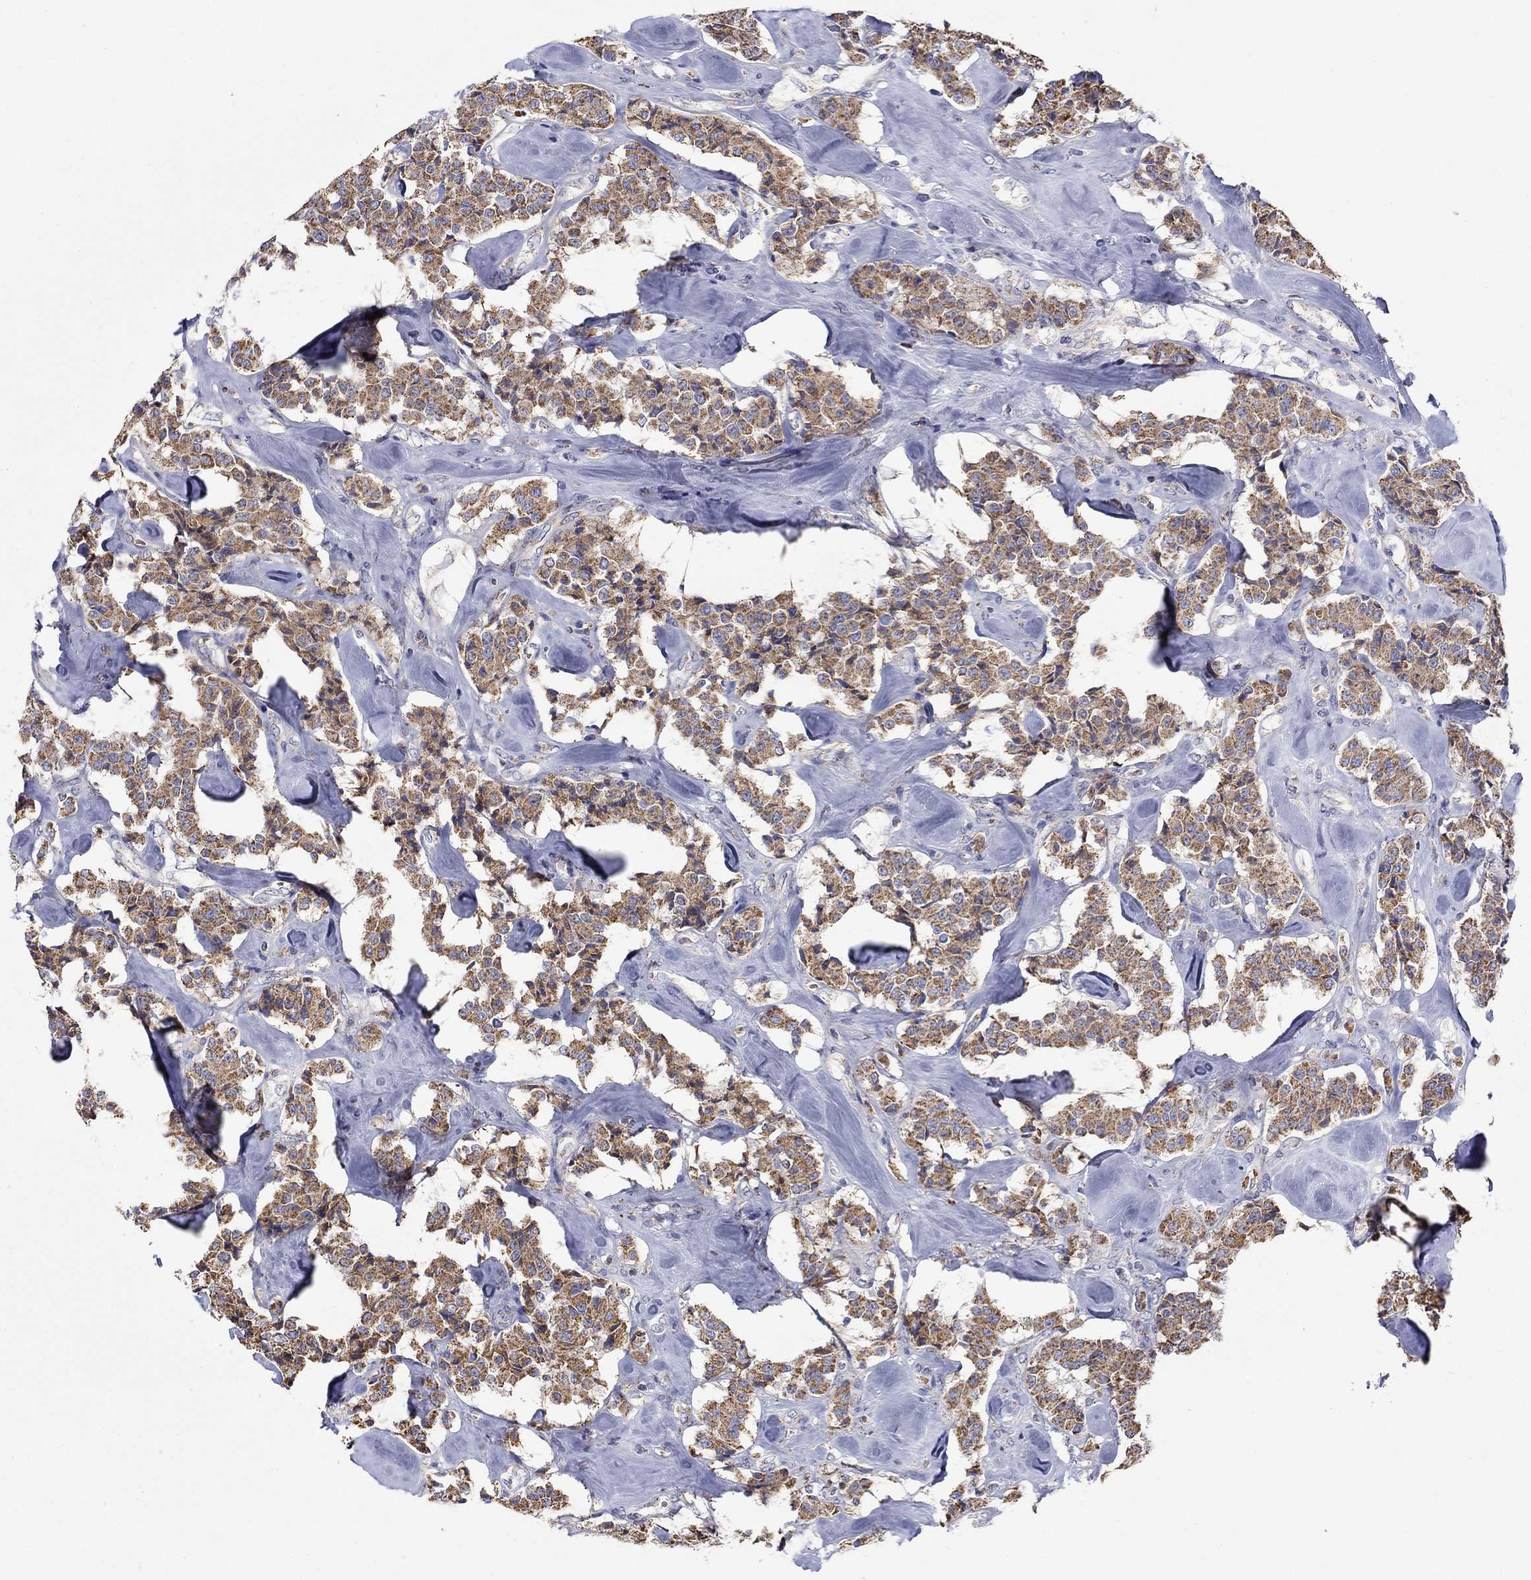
{"staining": {"intensity": "moderate", "quantity": ">75%", "location": "cytoplasmic/membranous"}, "tissue": "carcinoid", "cell_type": "Tumor cells", "image_type": "cancer", "snomed": [{"axis": "morphology", "description": "Carcinoid, malignant, NOS"}, {"axis": "topography", "description": "Pancreas"}], "caption": "Immunohistochemistry (IHC) histopathology image of human carcinoid (malignant) stained for a protein (brown), which demonstrates medium levels of moderate cytoplasmic/membranous positivity in approximately >75% of tumor cells.", "gene": "HPS5", "patient": {"sex": "male", "age": 41}}